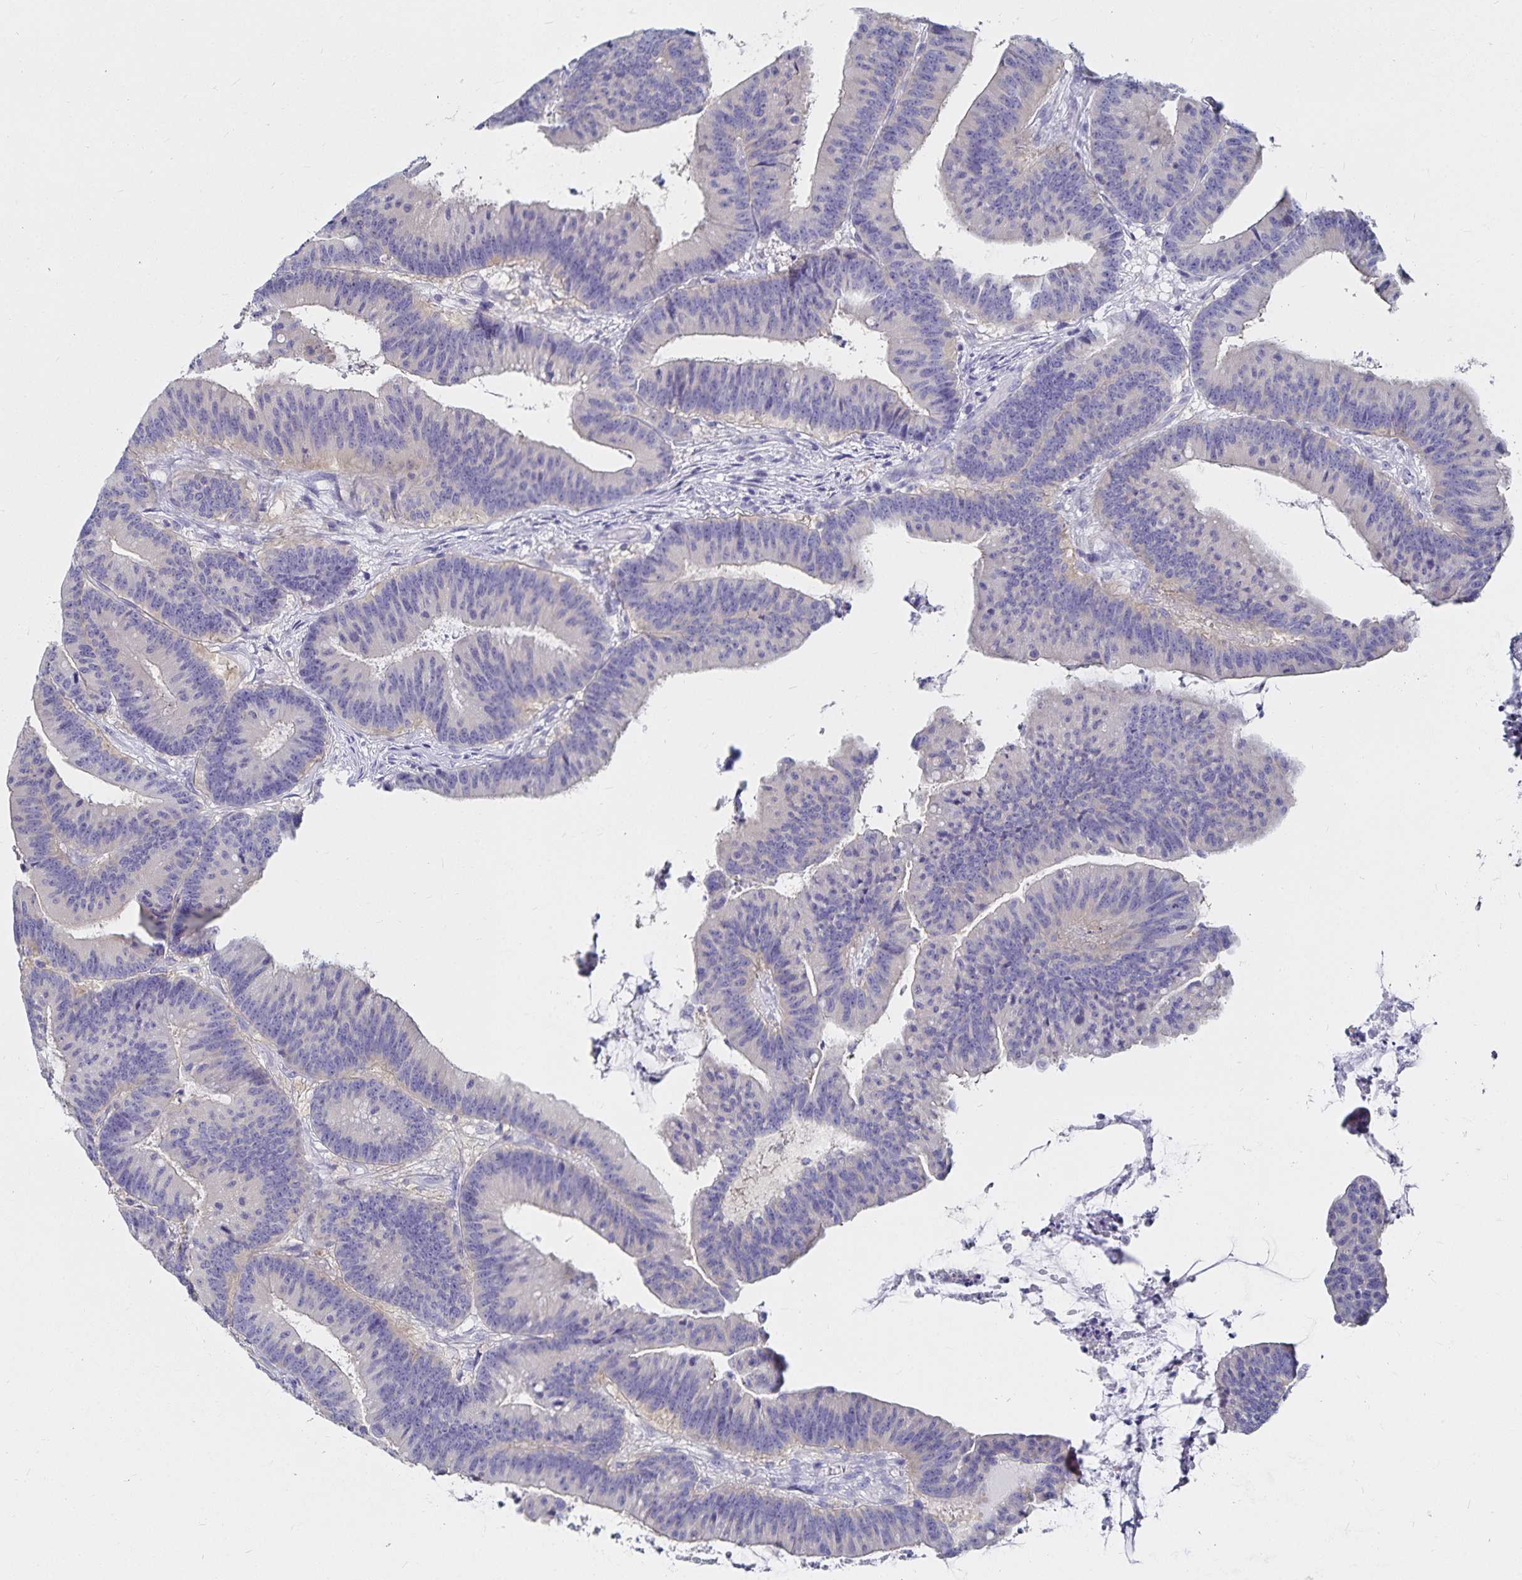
{"staining": {"intensity": "negative", "quantity": "none", "location": "none"}, "tissue": "colorectal cancer", "cell_type": "Tumor cells", "image_type": "cancer", "snomed": [{"axis": "morphology", "description": "Adenocarcinoma, NOS"}, {"axis": "topography", "description": "Colon"}], "caption": "Immunohistochemistry (IHC) of human colorectal adenocarcinoma displays no expression in tumor cells.", "gene": "TNIP1", "patient": {"sex": "female", "age": 78}}